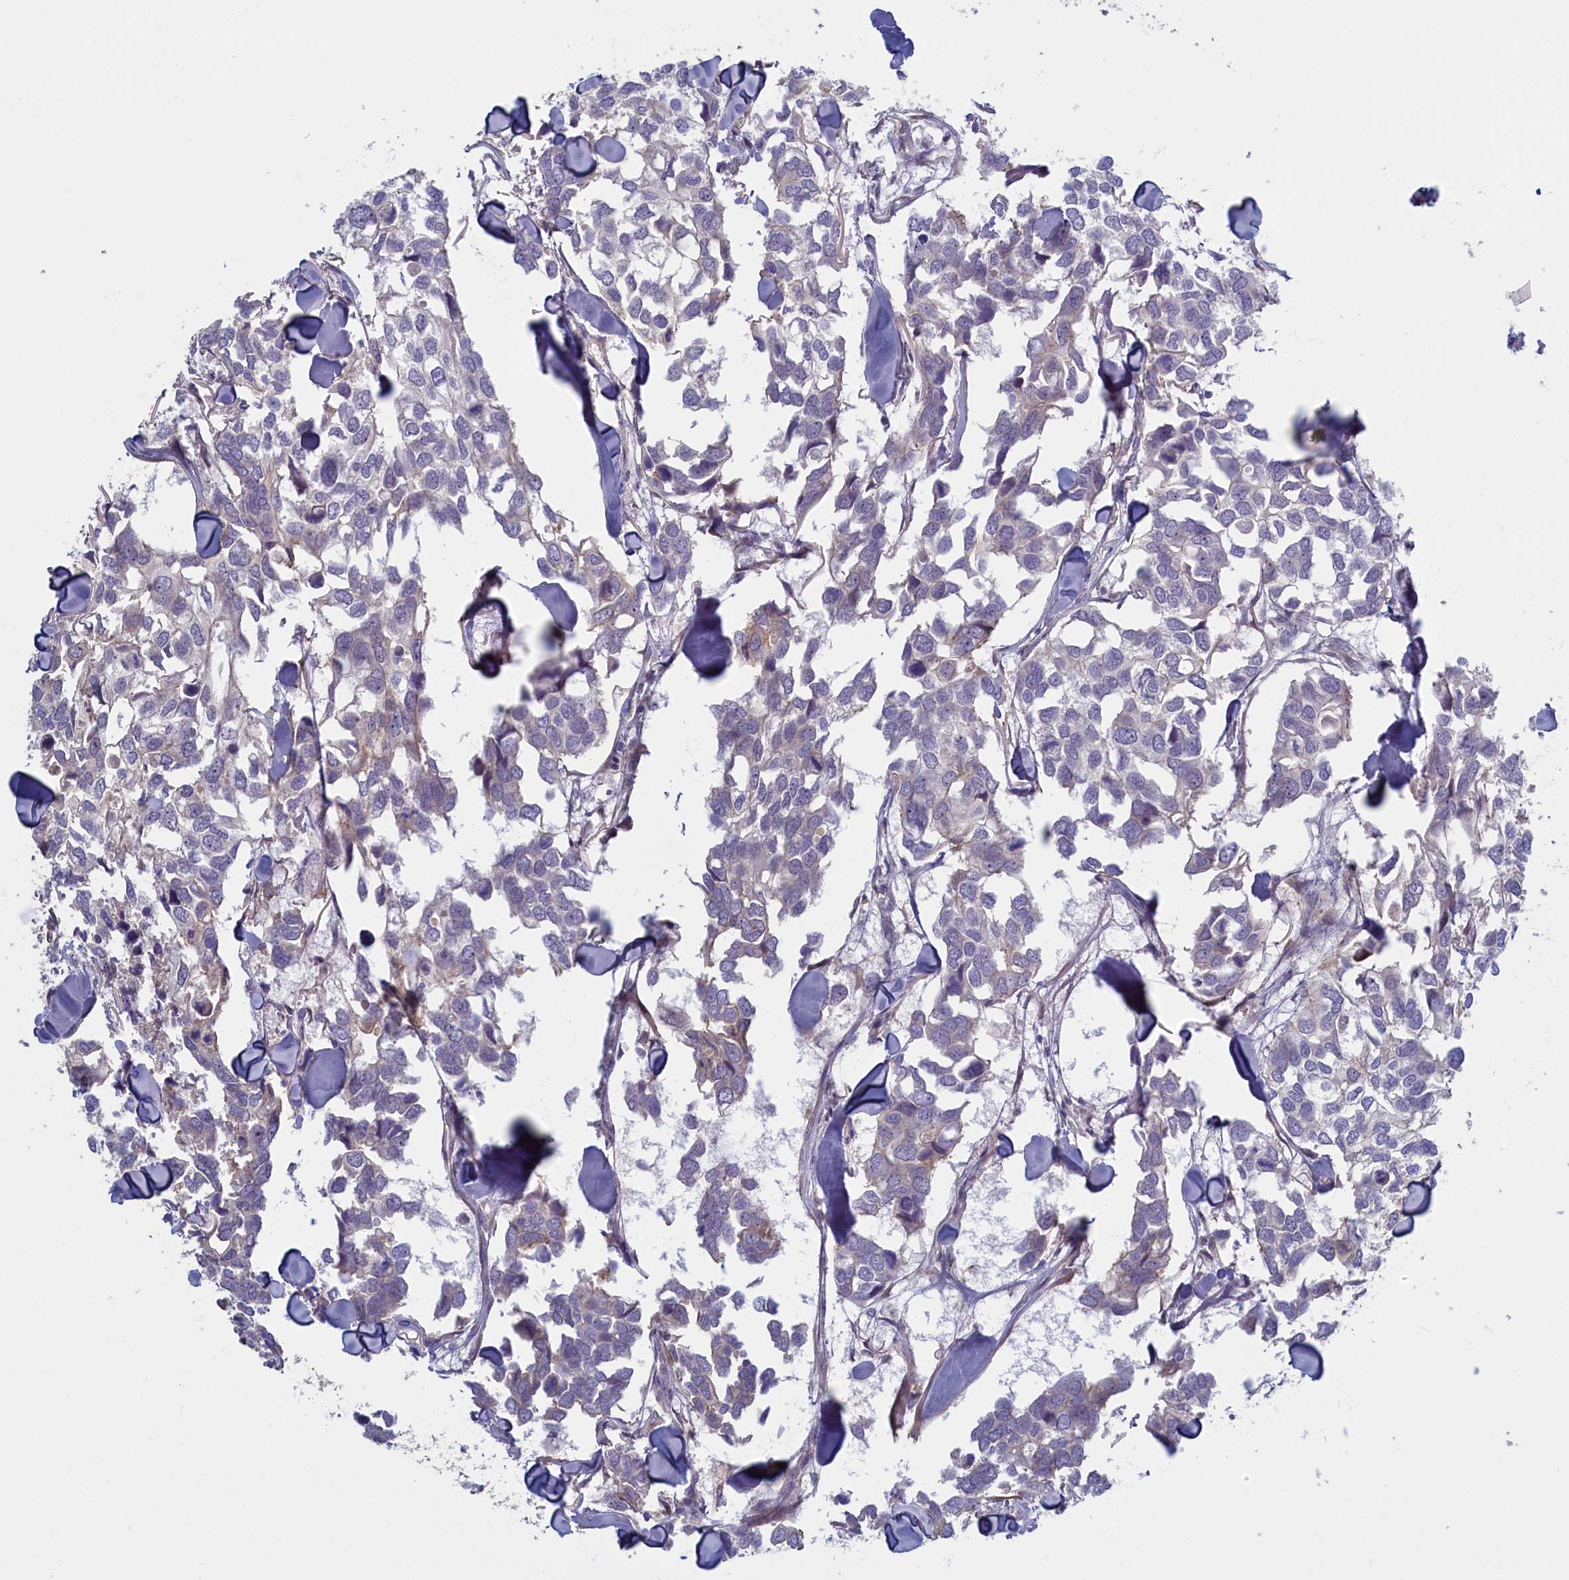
{"staining": {"intensity": "negative", "quantity": "none", "location": "none"}, "tissue": "breast cancer", "cell_type": "Tumor cells", "image_type": "cancer", "snomed": [{"axis": "morphology", "description": "Duct carcinoma"}, {"axis": "topography", "description": "Breast"}], "caption": "Tumor cells are negative for protein expression in human breast cancer (invasive ductal carcinoma).", "gene": "TRPM4", "patient": {"sex": "female", "age": 83}}